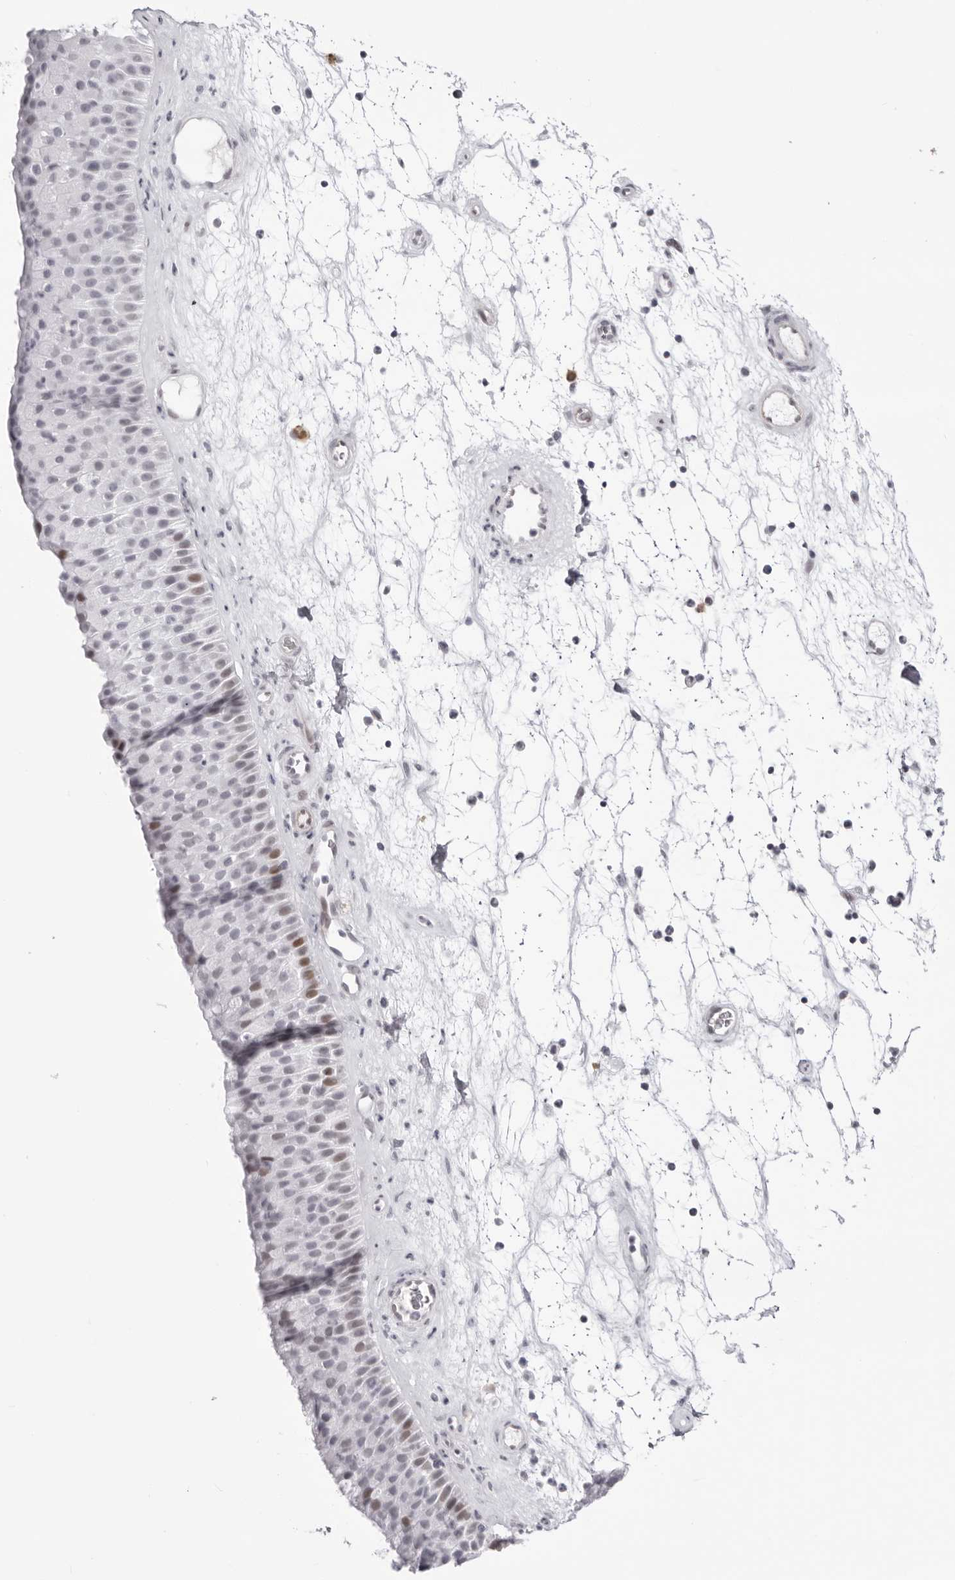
{"staining": {"intensity": "moderate", "quantity": "<25%", "location": "nuclear"}, "tissue": "nasopharynx", "cell_type": "Respiratory epithelial cells", "image_type": "normal", "snomed": [{"axis": "morphology", "description": "Normal tissue, NOS"}, {"axis": "topography", "description": "Nasopharynx"}], "caption": "Respiratory epithelial cells demonstrate low levels of moderate nuclear expression in about <25% of cells in normal nasopharynx. The protein of interest is stained brown, and the nuclei are stained in blue (DAB IHC with brightfield microscopy, high magnification).", "gene": "NTPCR", "patient": {"sex": "male", "age": 64}}